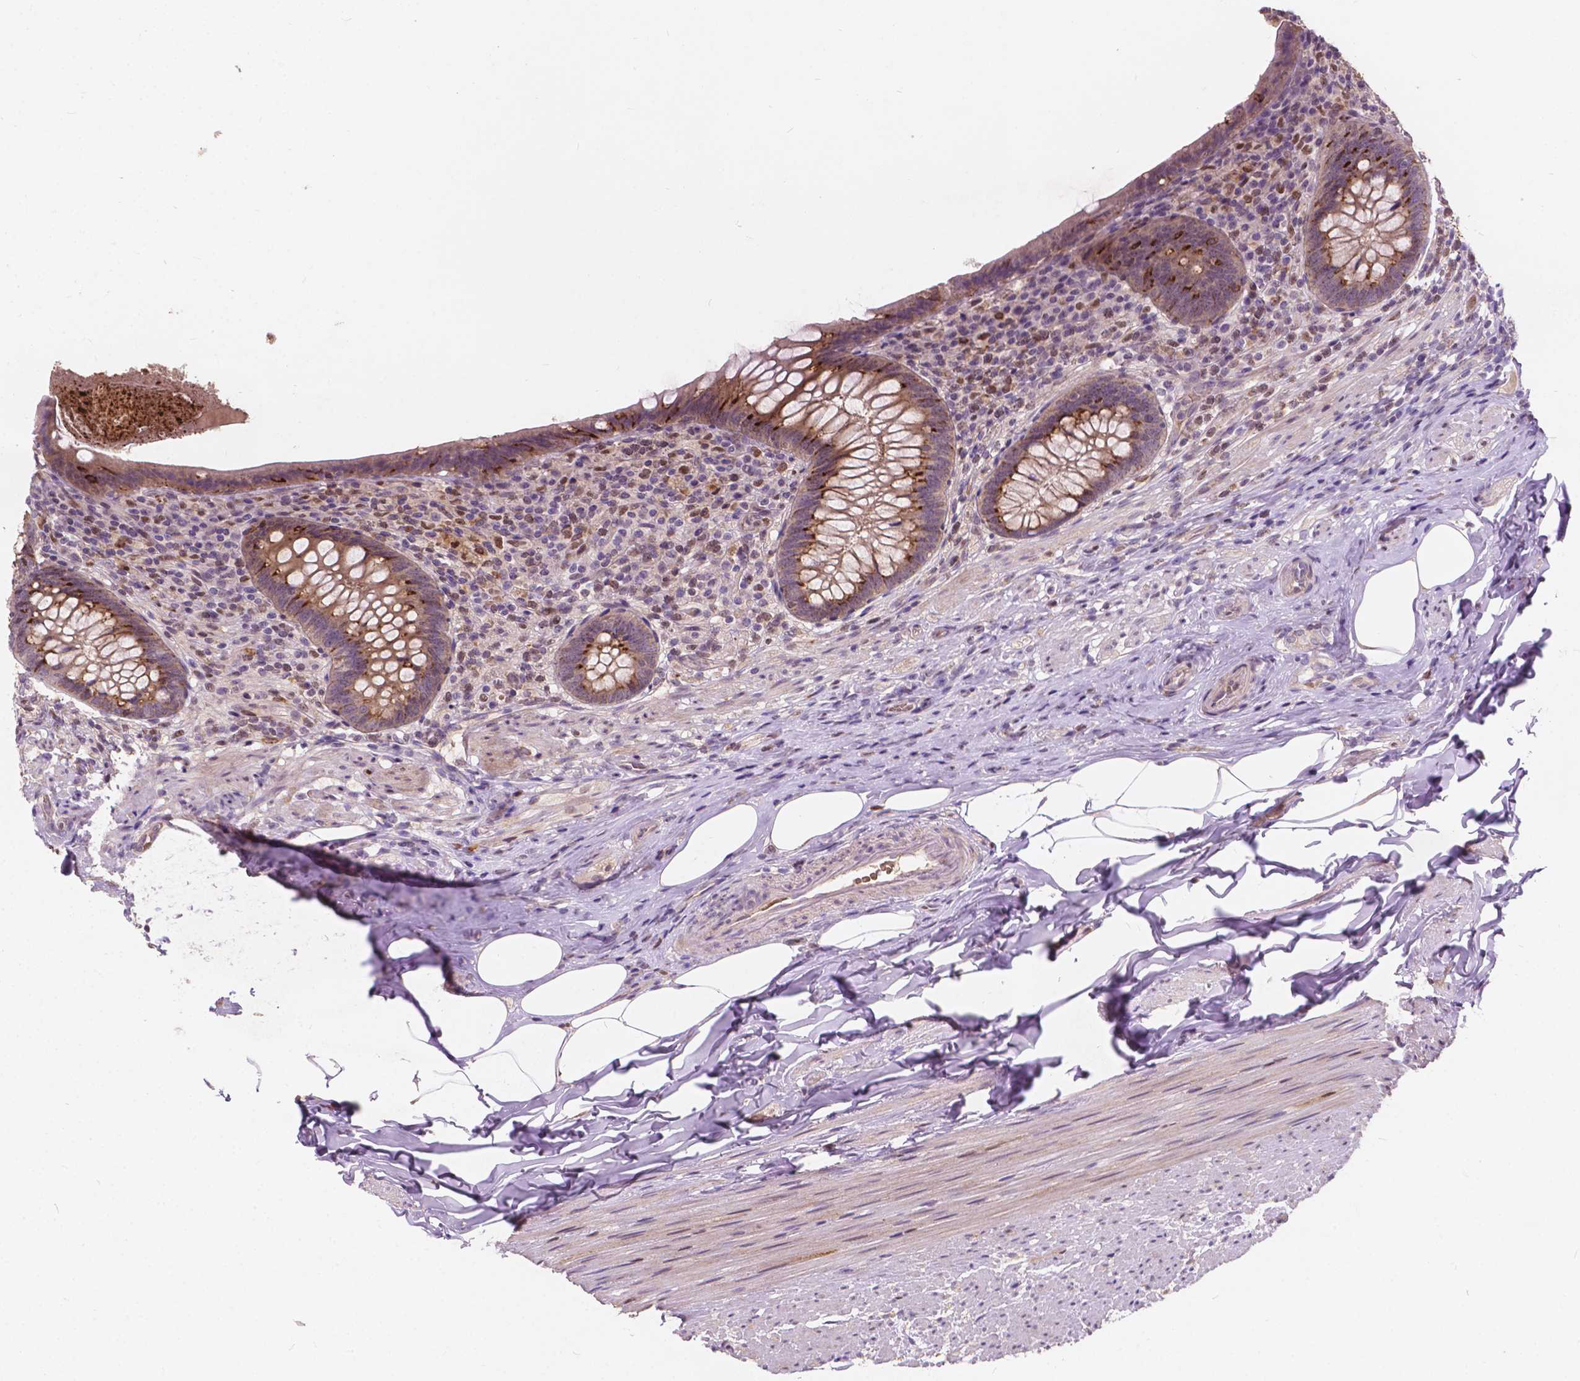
{"staining": {"intensity": "moderate", "quantity": ">75%", "location": "cytoplasmic/membranous"}, "tissue": "appendix", "cell_type": "Glandular cells", "image_type": "normal", "snomed": [{"axis": "morphology", "description": "Normal tissue, NOS"}, {"axis": "topography", "description": "Appendix"}], "caption": "This histopathology image displays benign appendix stained with immunohistochemistry to label a protein in brown. The cytoplasmic/membranous of glandular cells show moderate positivity for the protein. Nuclei are counter-stained blue.", "gene": "DUSP16", "patient": {"sex": "male", "age": 47}}